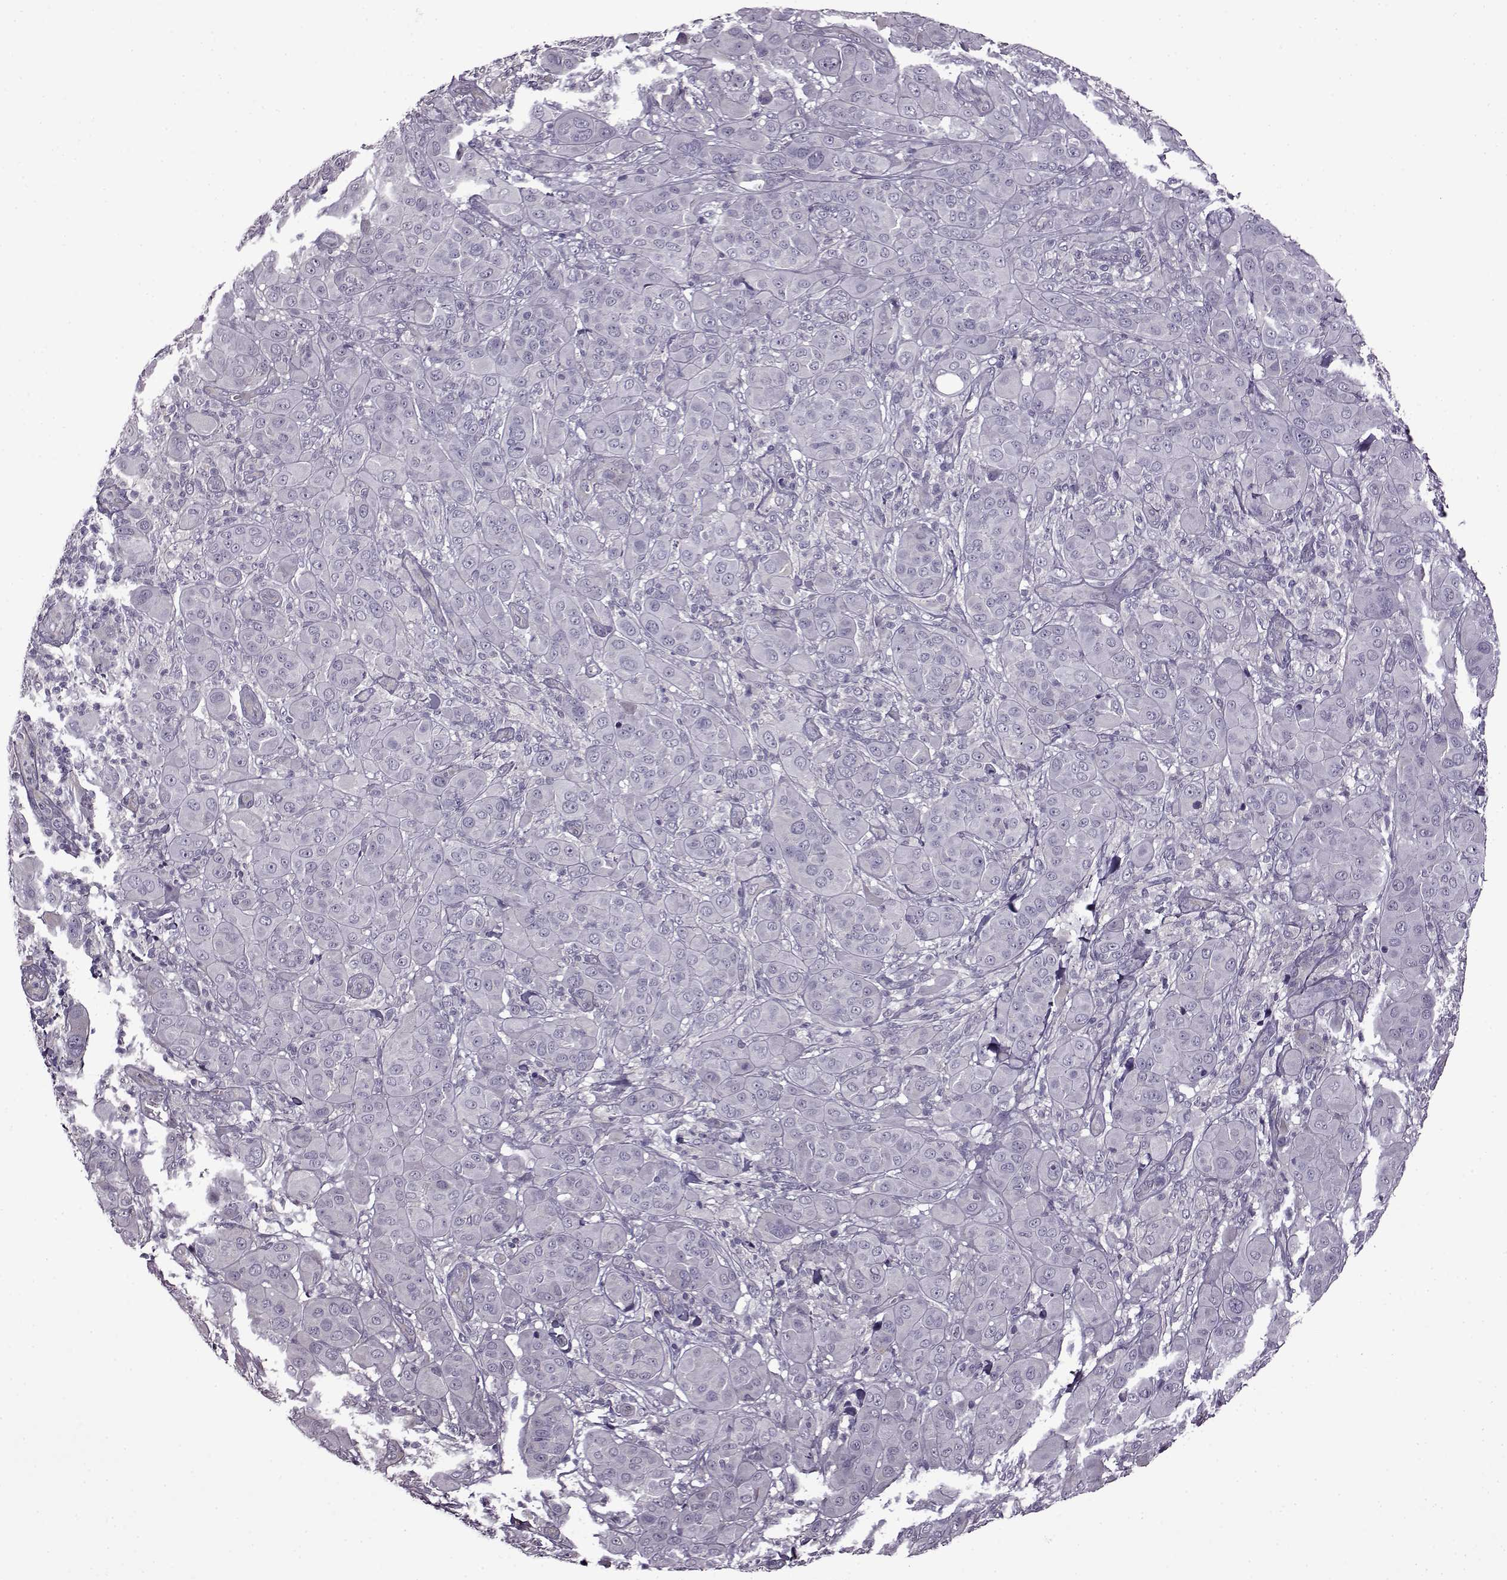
{"staining": {"intensity": "negative", "quantity": "none", "location": "none"}, "tissue": "melanoma", "cell_type": "Tumor cells", "image_type": "cancer", "snomed": [{"axis": "morphology", "description": "Malignant melanoma, NOS"}, {"axis": "topography", "description": "Skin"}], "caption": "High magnification brightfield microscopy of malignant melanoma stained with DAB (3,3'-diaminobenzidine) (brown) and counterstained with hematoxylin (blue): tumor cells show no significant staining. Brightfield microscopy of IHC stained with DAB (3,3'-diaminobenzidine) (brown) and hematoxylin (blue), captured at high magnification.", "gene": "EDDM3B", "patient": {"sex": "female", "age": 87}}